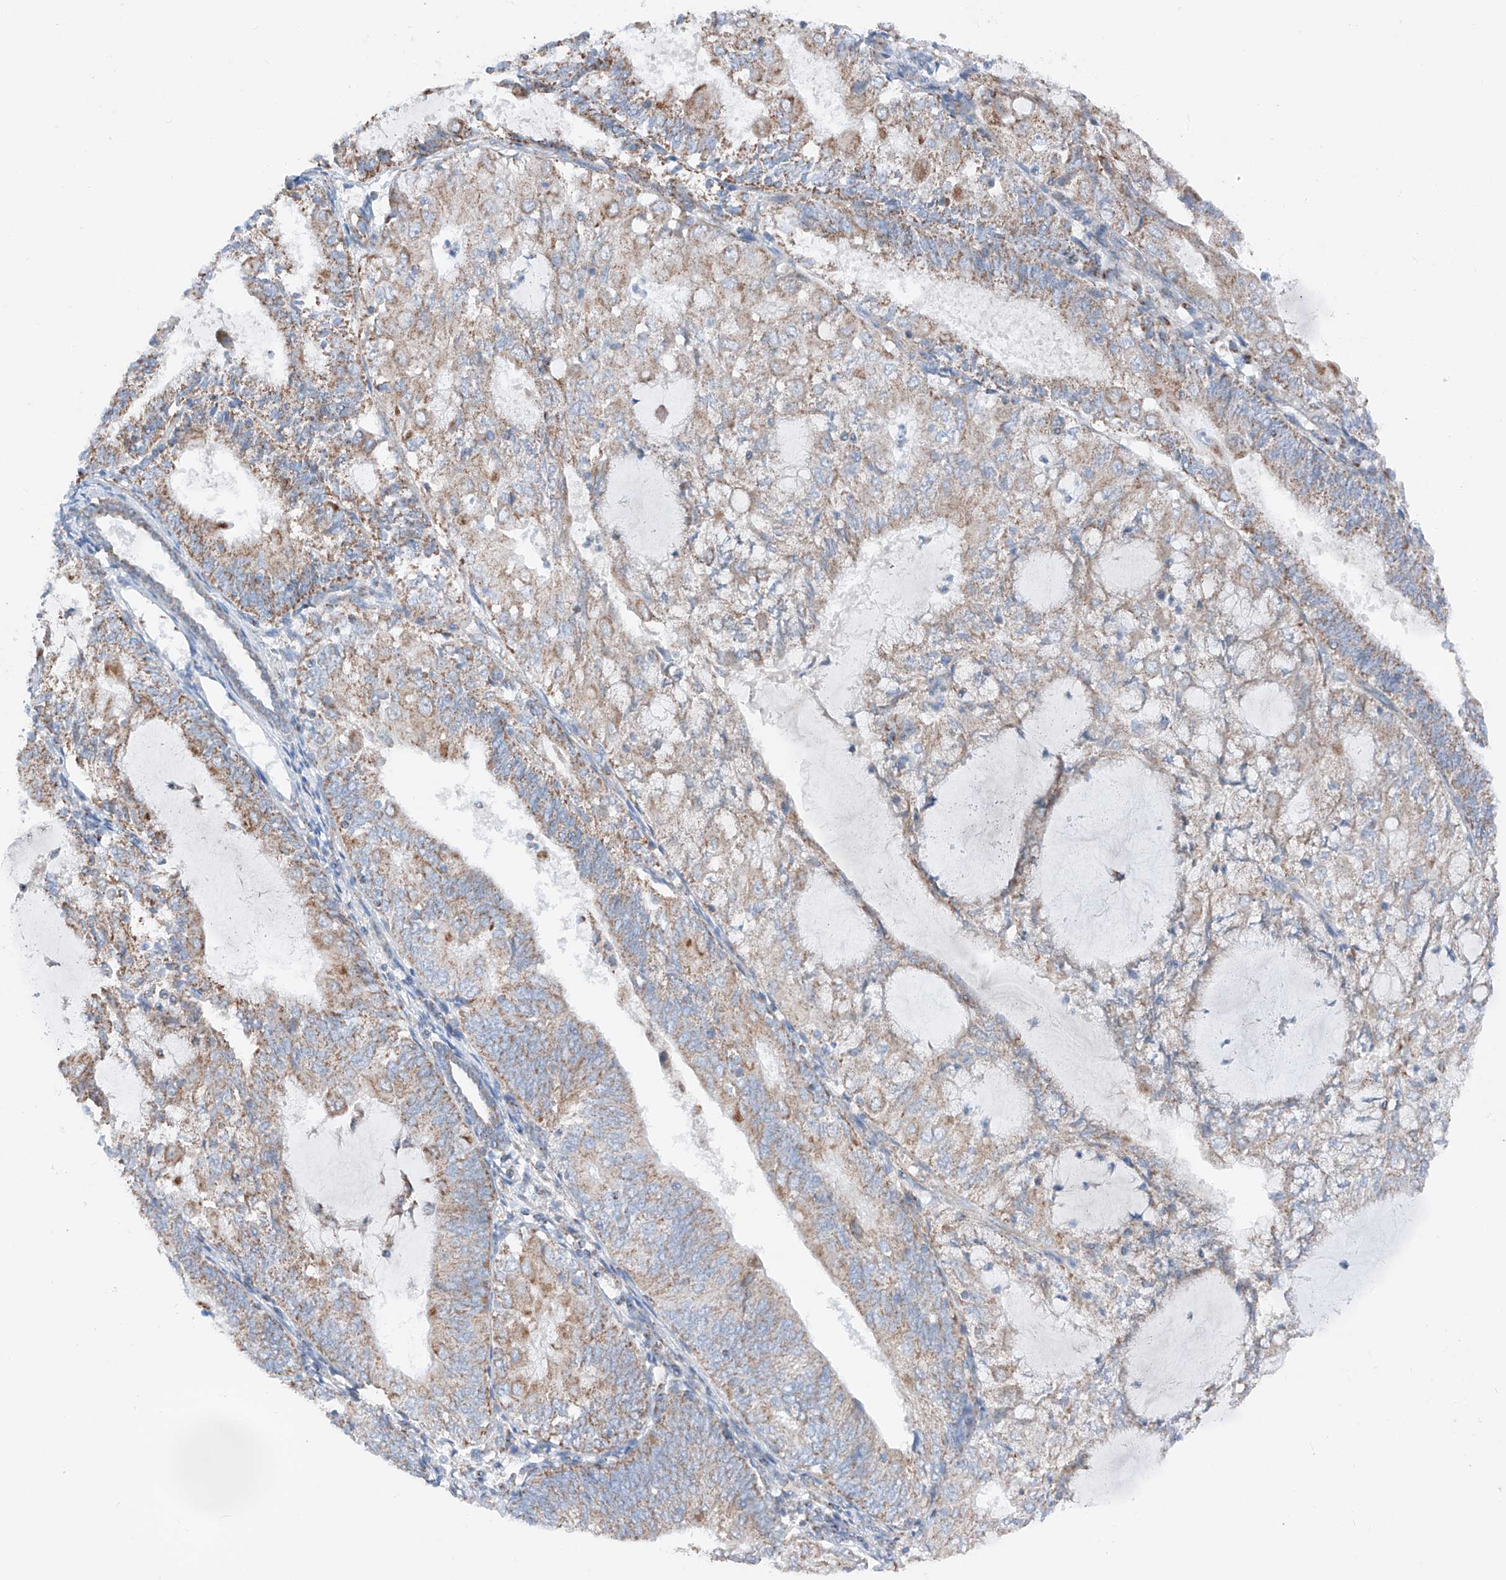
{"staining": {"intensity": "moderate", "quantity": "25%-75%", "location": "cytoplasmic/membranous"}, "tissue": "endometrial cancer", "cell_type": "Tumor cells", "image_type": "cancer", "snomed": [{"axis": "morphology", "description": "Adenocarcinoma, NOS"}, {"axis": "topography", "description": "Endometrium"}], "caption": "DAB immunohistochemical staining of human endometrial cancer reveals moderate cytoplasmic/membranous protein staining in approximately 25%-75% of tumor cells.", "gene": "MRAP", "patient": {"sex": "female", "age": 81}}